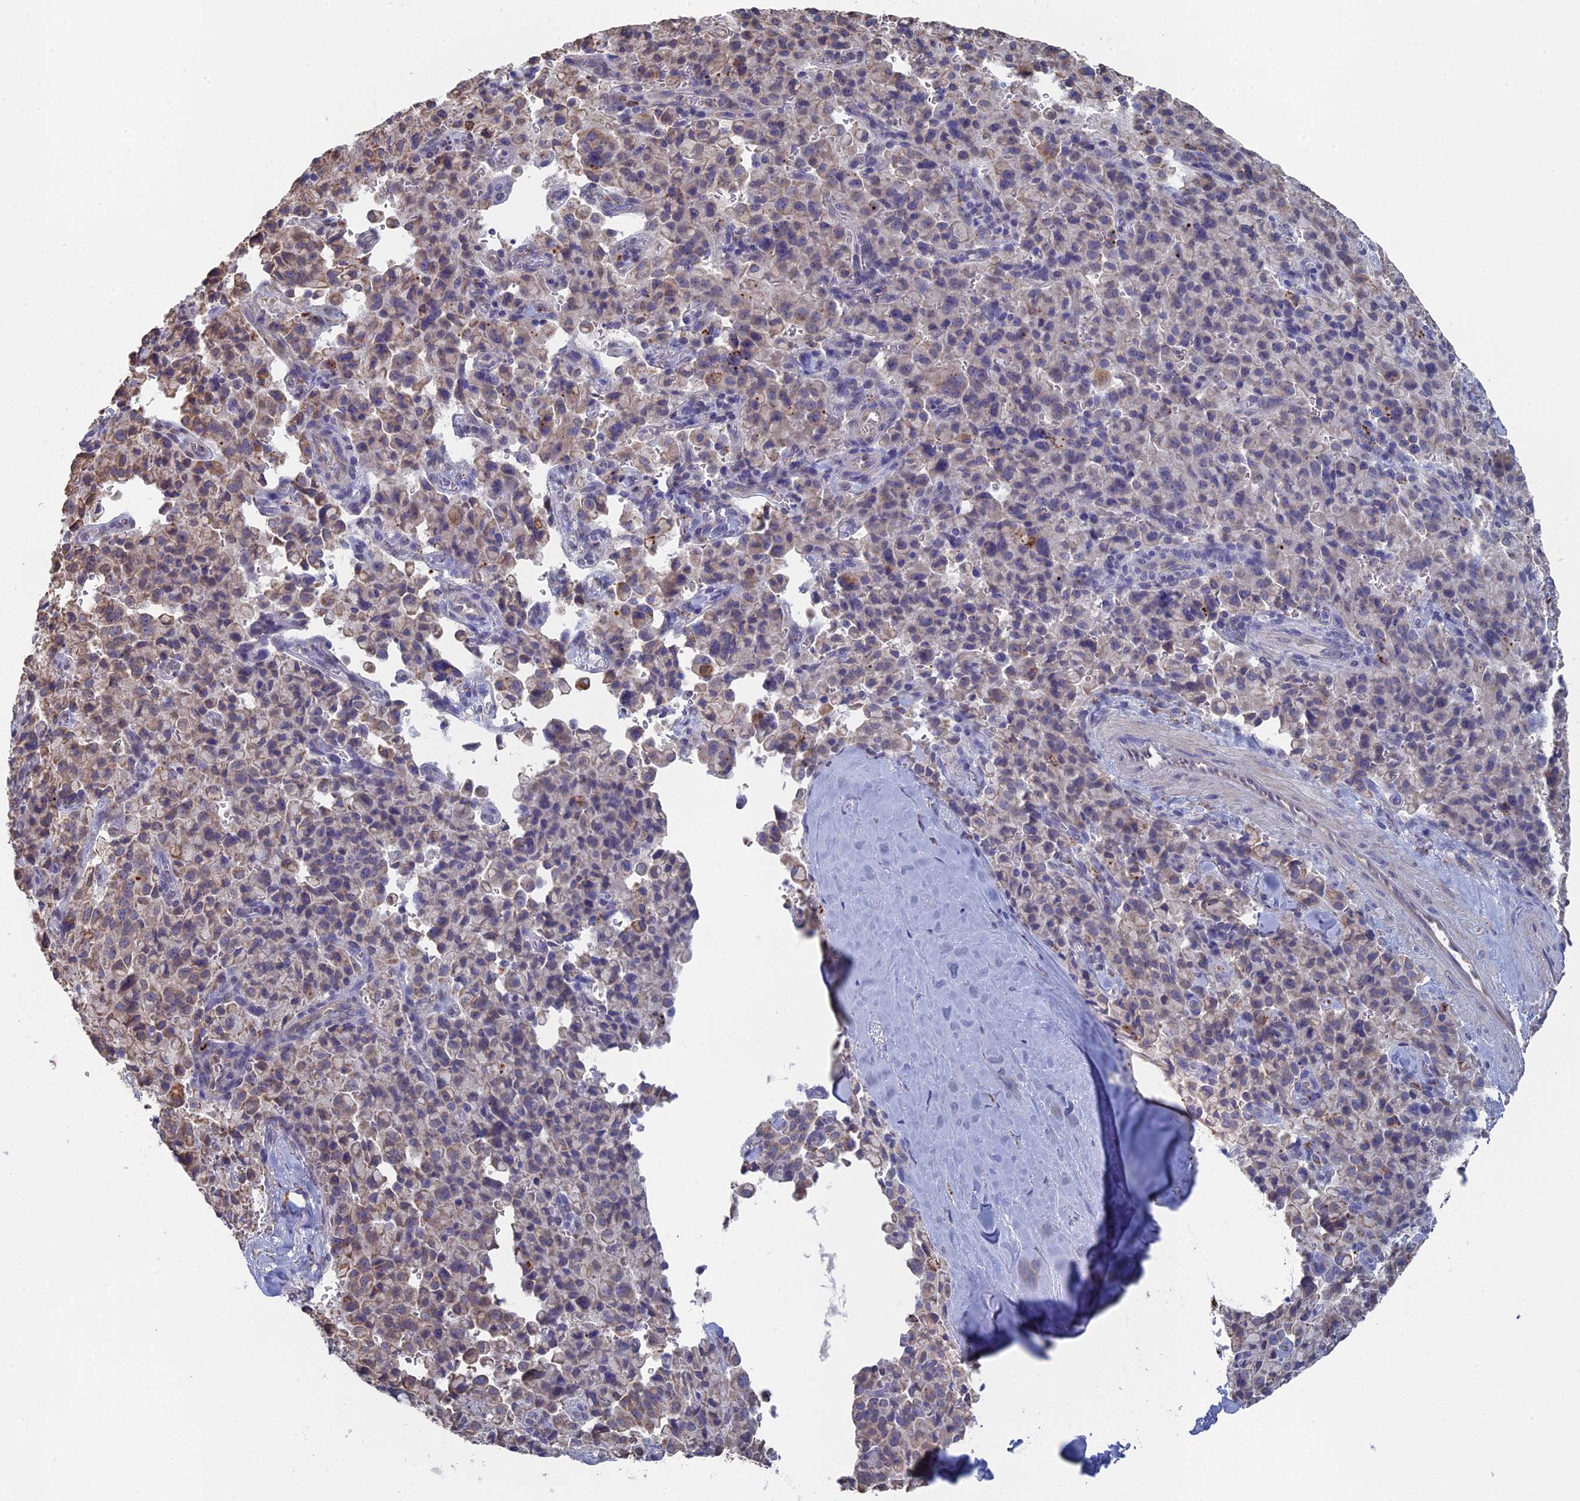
{"staining": {"intensity": "weak", "quantity": "<25%", "location": "cytoplasmic/membranous"}, "tissue": "pancreatic cancer", "cell_type": "Tumor cells", "image_type": "cancer", "snomed": [{"axis": "morphology", "description": "Adenocarcinoma, NOS"}, {"axis": "topography", "description": "Pancreas"}], "caption": "Photomicrograph shows no protein staining in tumor cells of pancreatic adenocarcinoma tissue.", "gene": "SMG9", "patient": {"sex": "male", "age": 65}}